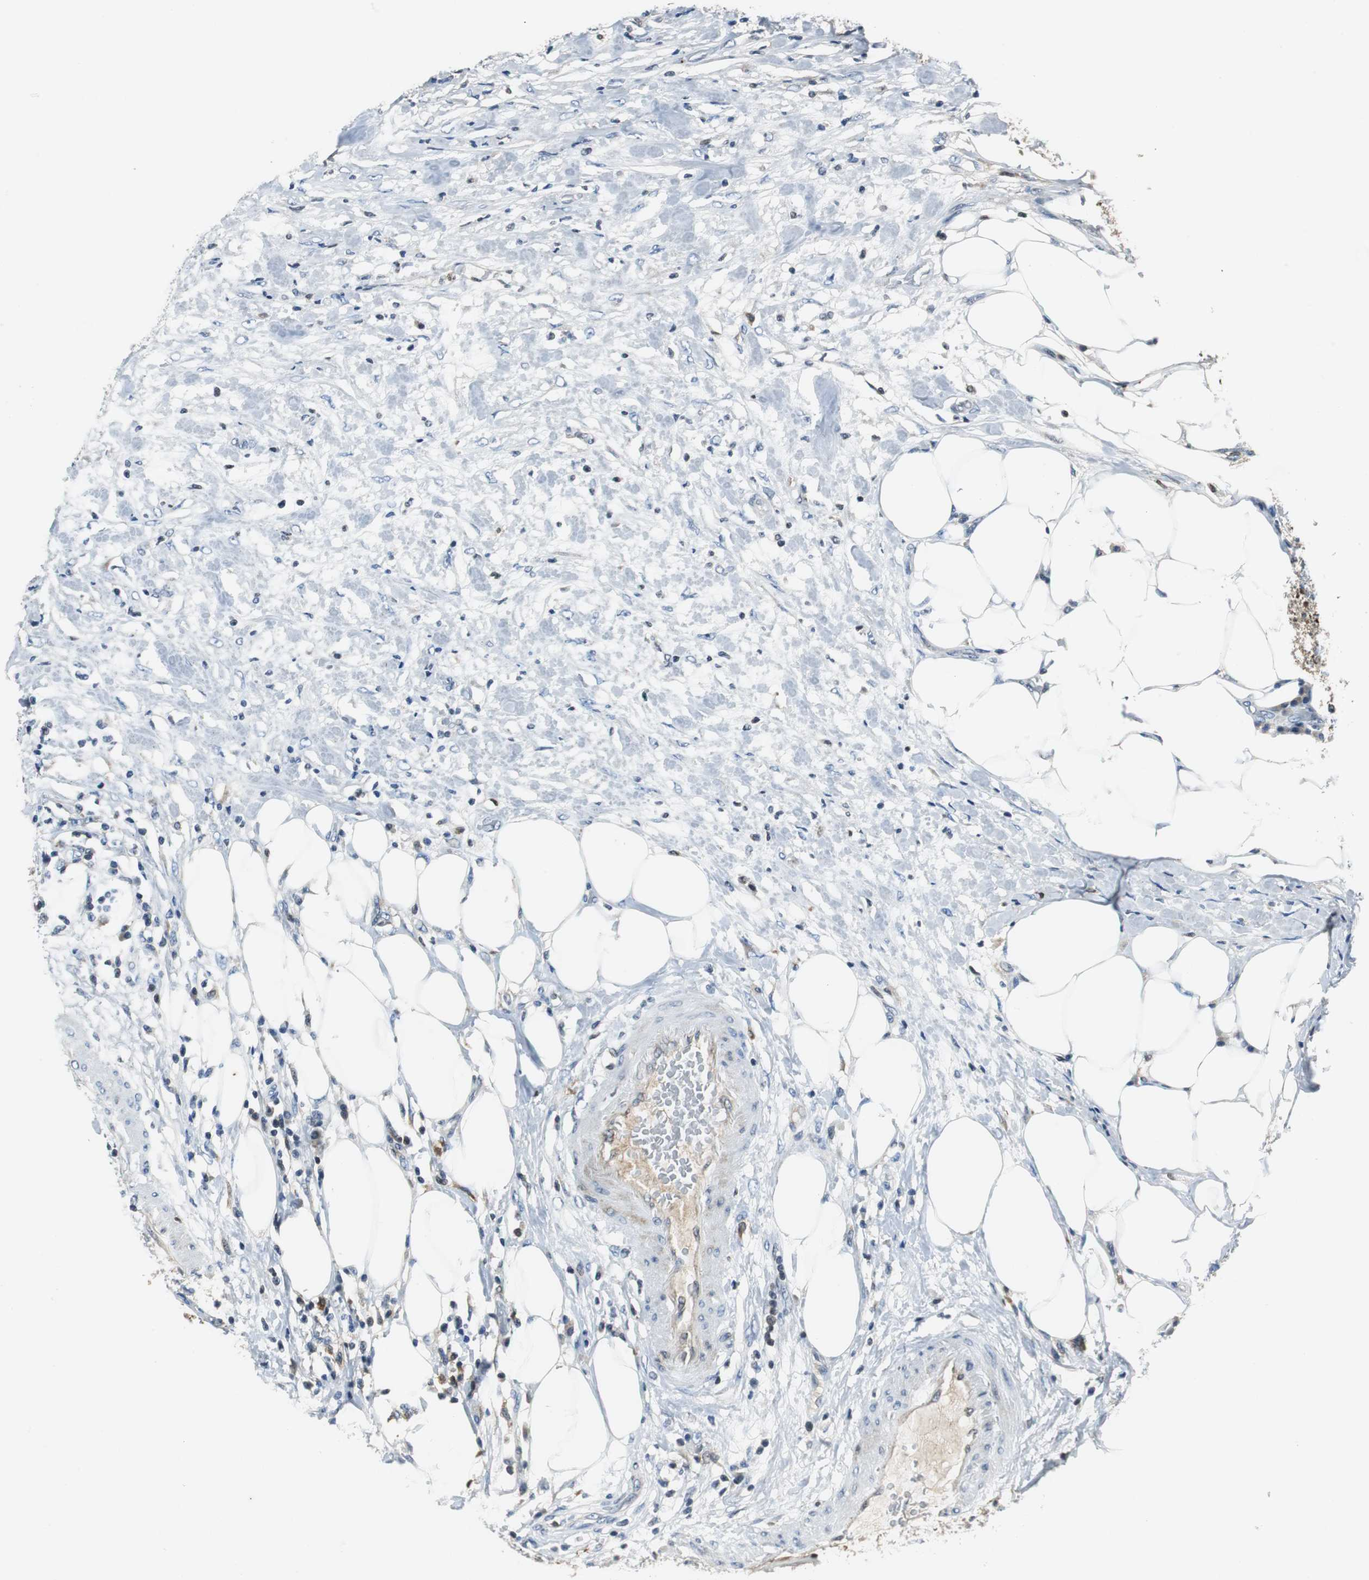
{"staining": {"intensity": "weak", "quantity": "25%-75%", "location": "cytoplasmic/membranous,nuclear"}, "tissue": "urothelial cancer", "cell_type": "Tumor cells", "image_type": "cancer", "snomed": [{"axis": "morphology", "description": "Urothelial carcinoma, High grade"}, {"axis": "topography", "description": "Urinary bladder"}], "caption": "Urothelial cancer tissue shows weak cytoplasmic/membranous and nuclear staining in about 25%-75% of tumor cells (Brightfield microscopy of DAB IHC at high magnification).", "gene": "ORM1", "patient": {"sex": "female", "age": 80}}